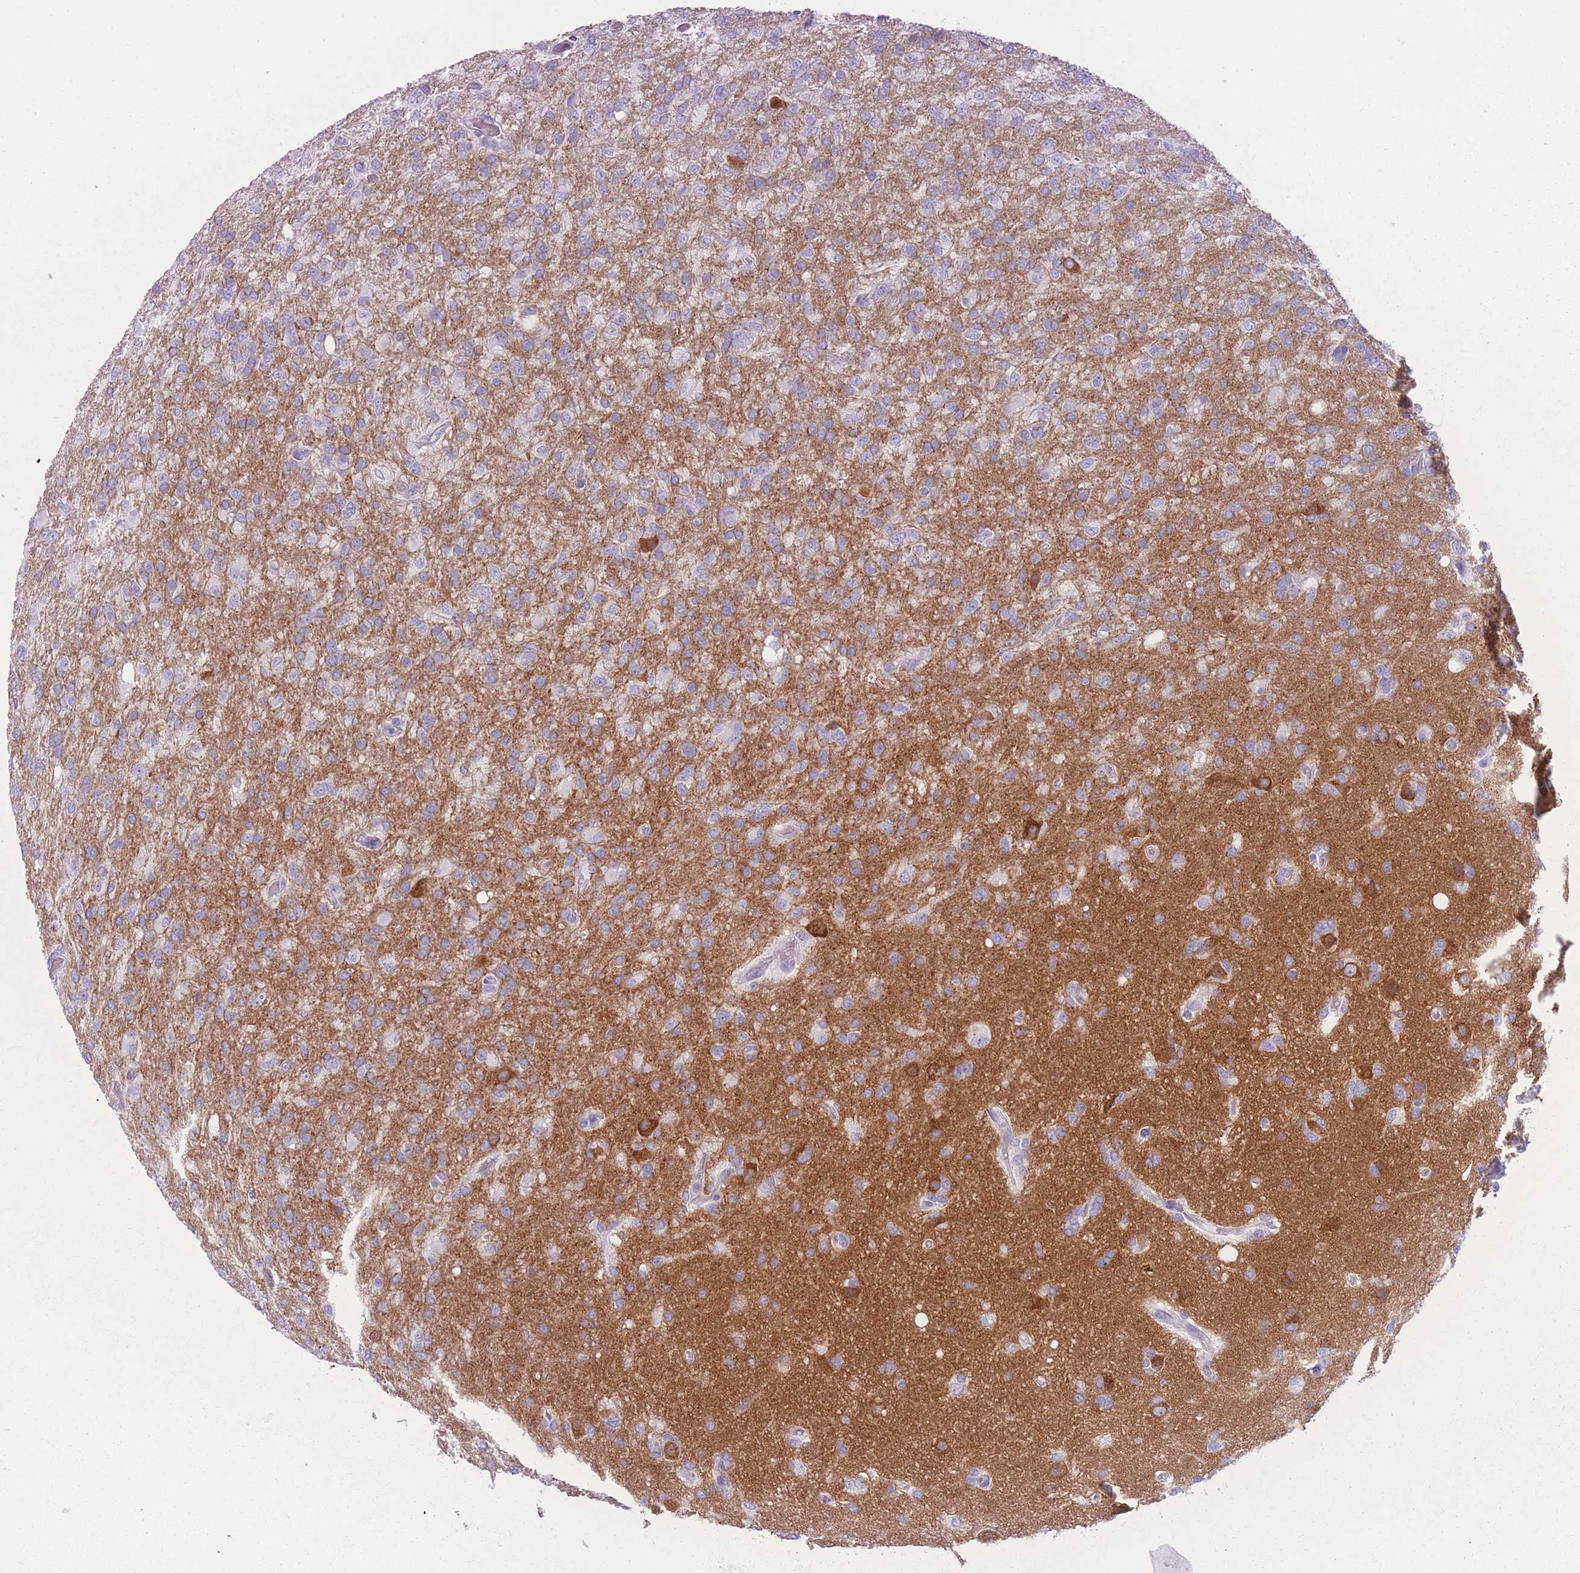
{"staining": {"intensity": "negative", "quantity": "none", "location": "none"}, "tissue": "glioma", "cell_type": "Tumor cells", "image_type": "cancer", "snomed": [{"axis": "morphology", "description": "Glioma, malignant, High grade"}, {"axis": "topography", "description": "Brain"}], "caption": "Tumor cells show no significant expression in malignant high-grade glioma.", "gene": "PPFIA3", "patient": {"sex": "female", "age": 74}}